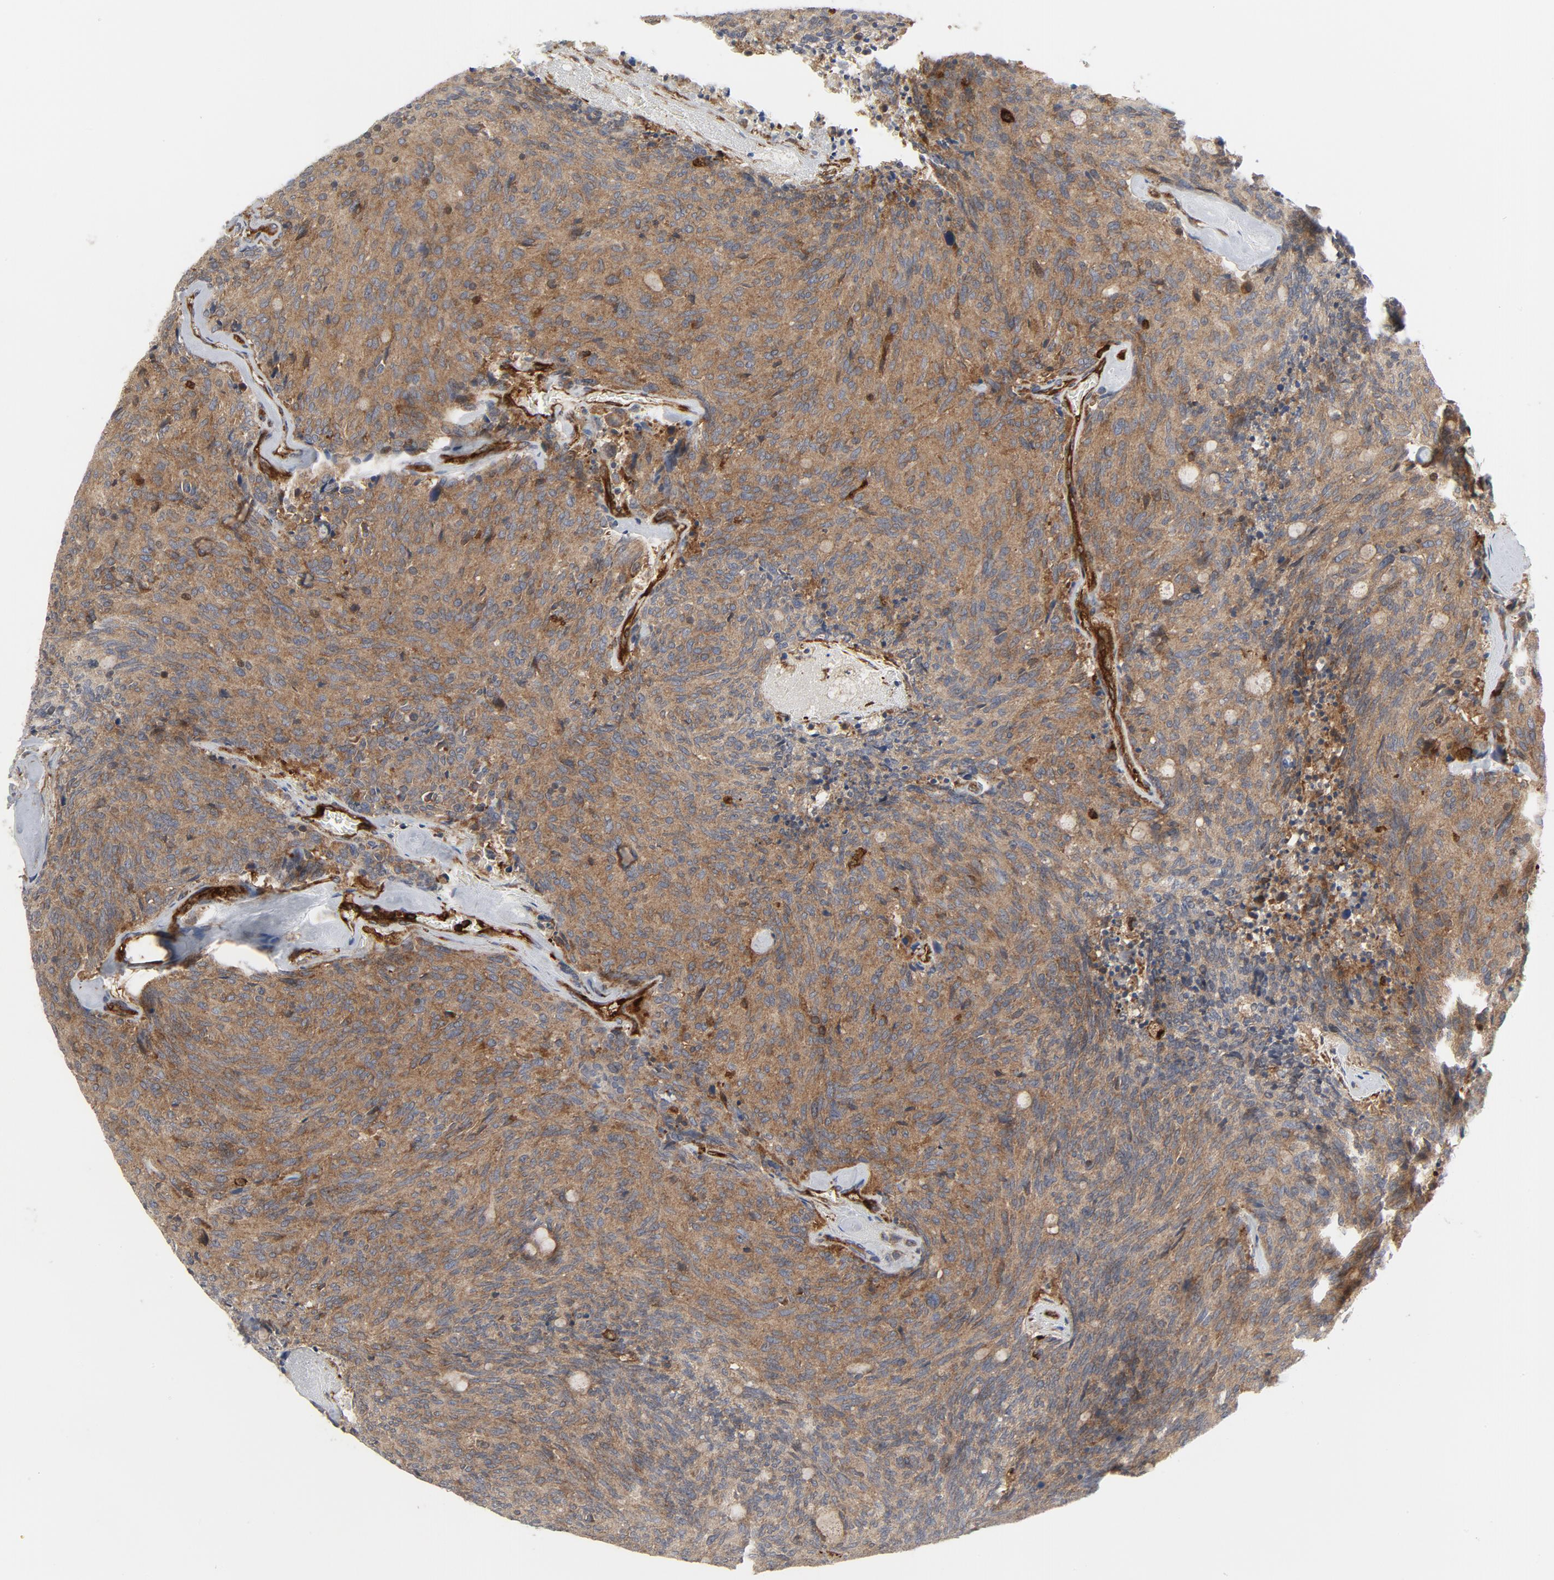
{"staining": {"intensity": "moderate", "quantity": ">75%", "location": "cytoplasmic/membranous"}, "tissue": "carcinoid", "cell_type": "Tumor cells", "image_type": "cancer", "snomed": [{"axis": "morphology", "description": "Carcinoid, malignant, NOS"}, {"axis": "topography", "description": "Pancreas"}], "caption": "An image of human carcinoid stained for a protein exhibits moderate cytoplasmic/membranous brown staining in tumor cells.", "gene": "YES1", "patient": {"sex": "female", "age": 54}}